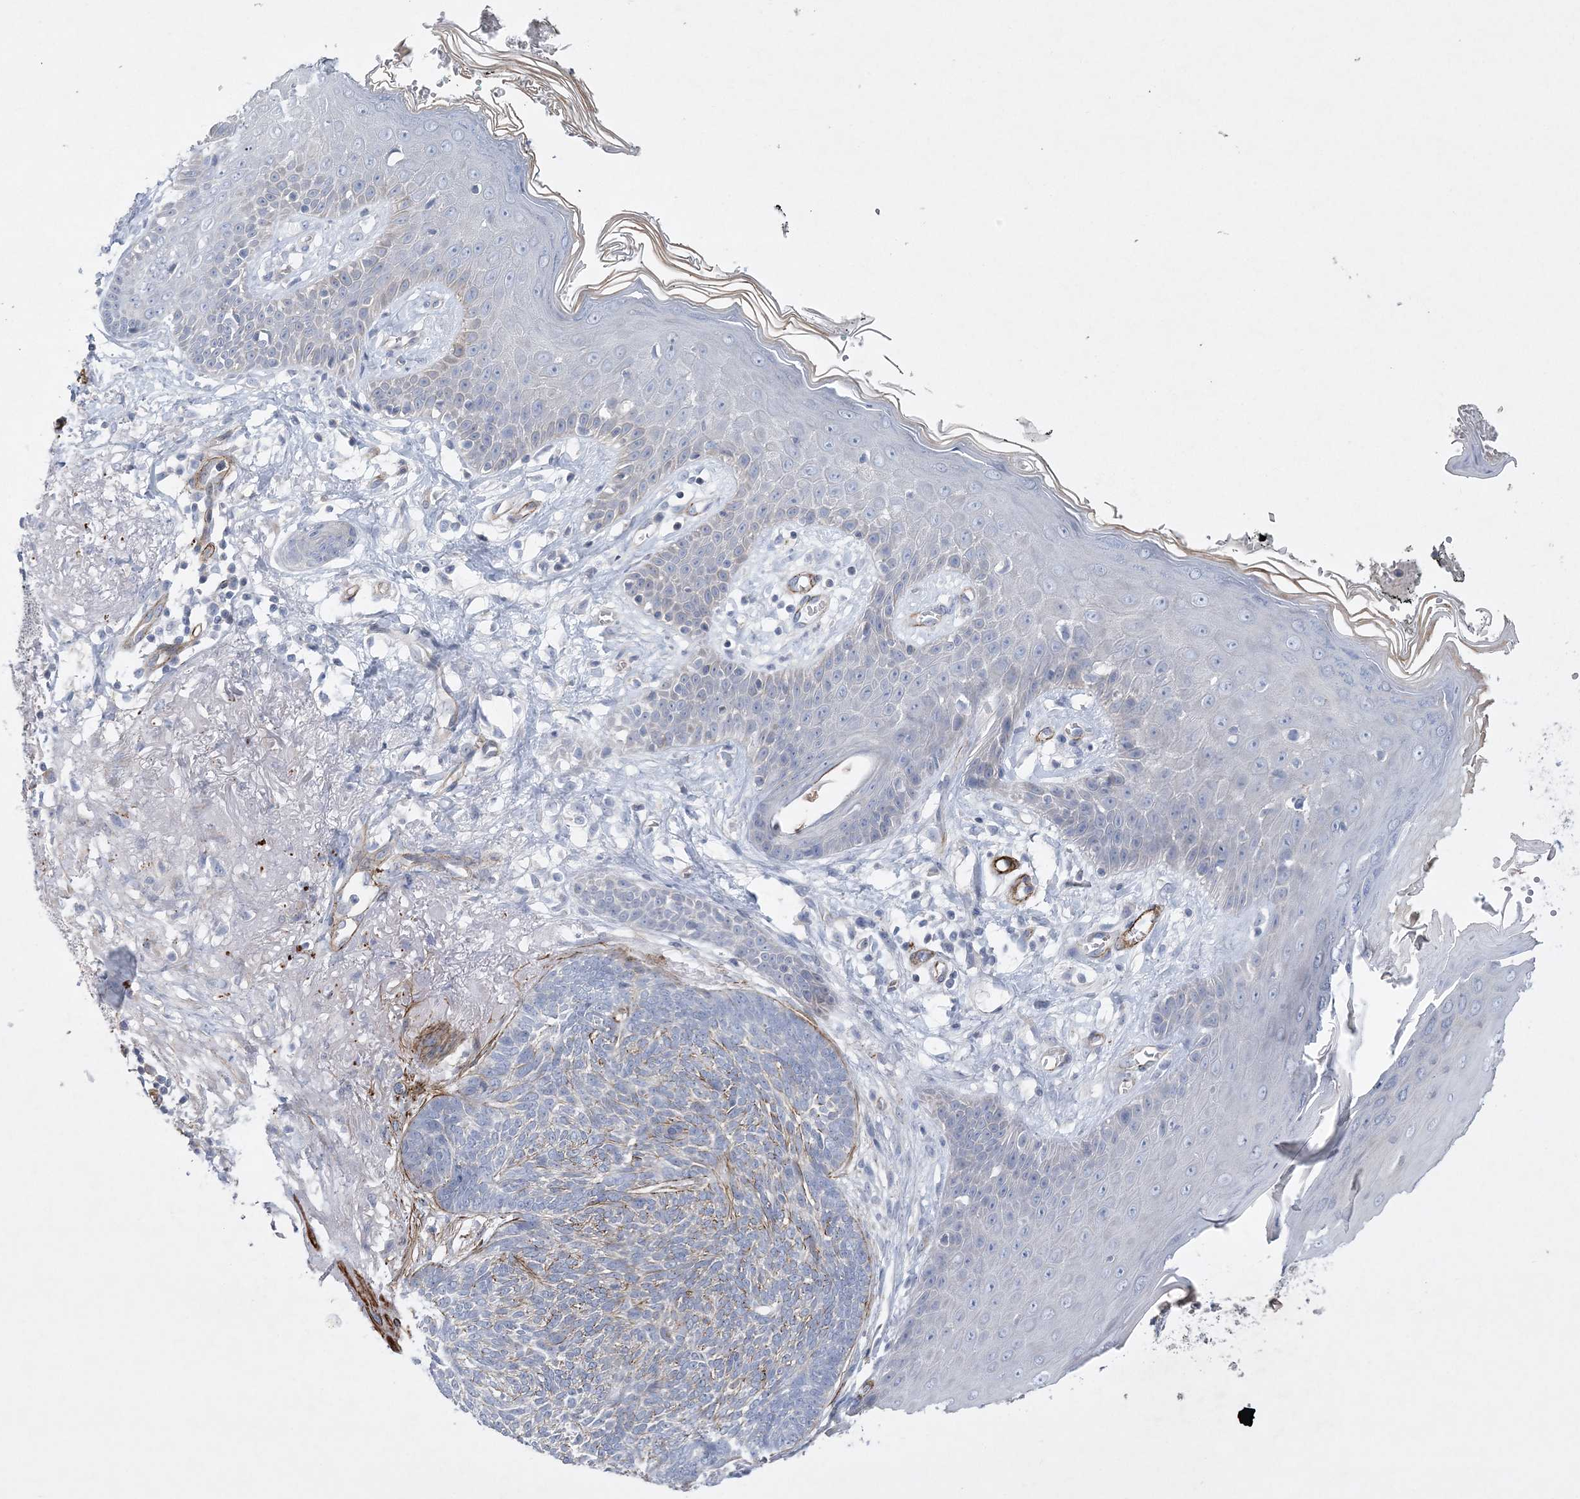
{"staining": {"intensity": "negative", "quantity": "none", "location": "none"}, "tissue": "skin cancer", "cell_type": "Tumor cells", "image_type": "cancer", "snomed": [{"axis": "morphology", "description": "Normal tissue, NOS"}, {"axis": "morphology", "description": "Basal cell carcinoma"}, {"axis": "topography", "description": "Skin"}], "caption": "Protein analysis of skin cancer reveals no significant positivity in tumor cells.", "gene": "ARSJ", "patient": {"sex": "male", "age": 64}}